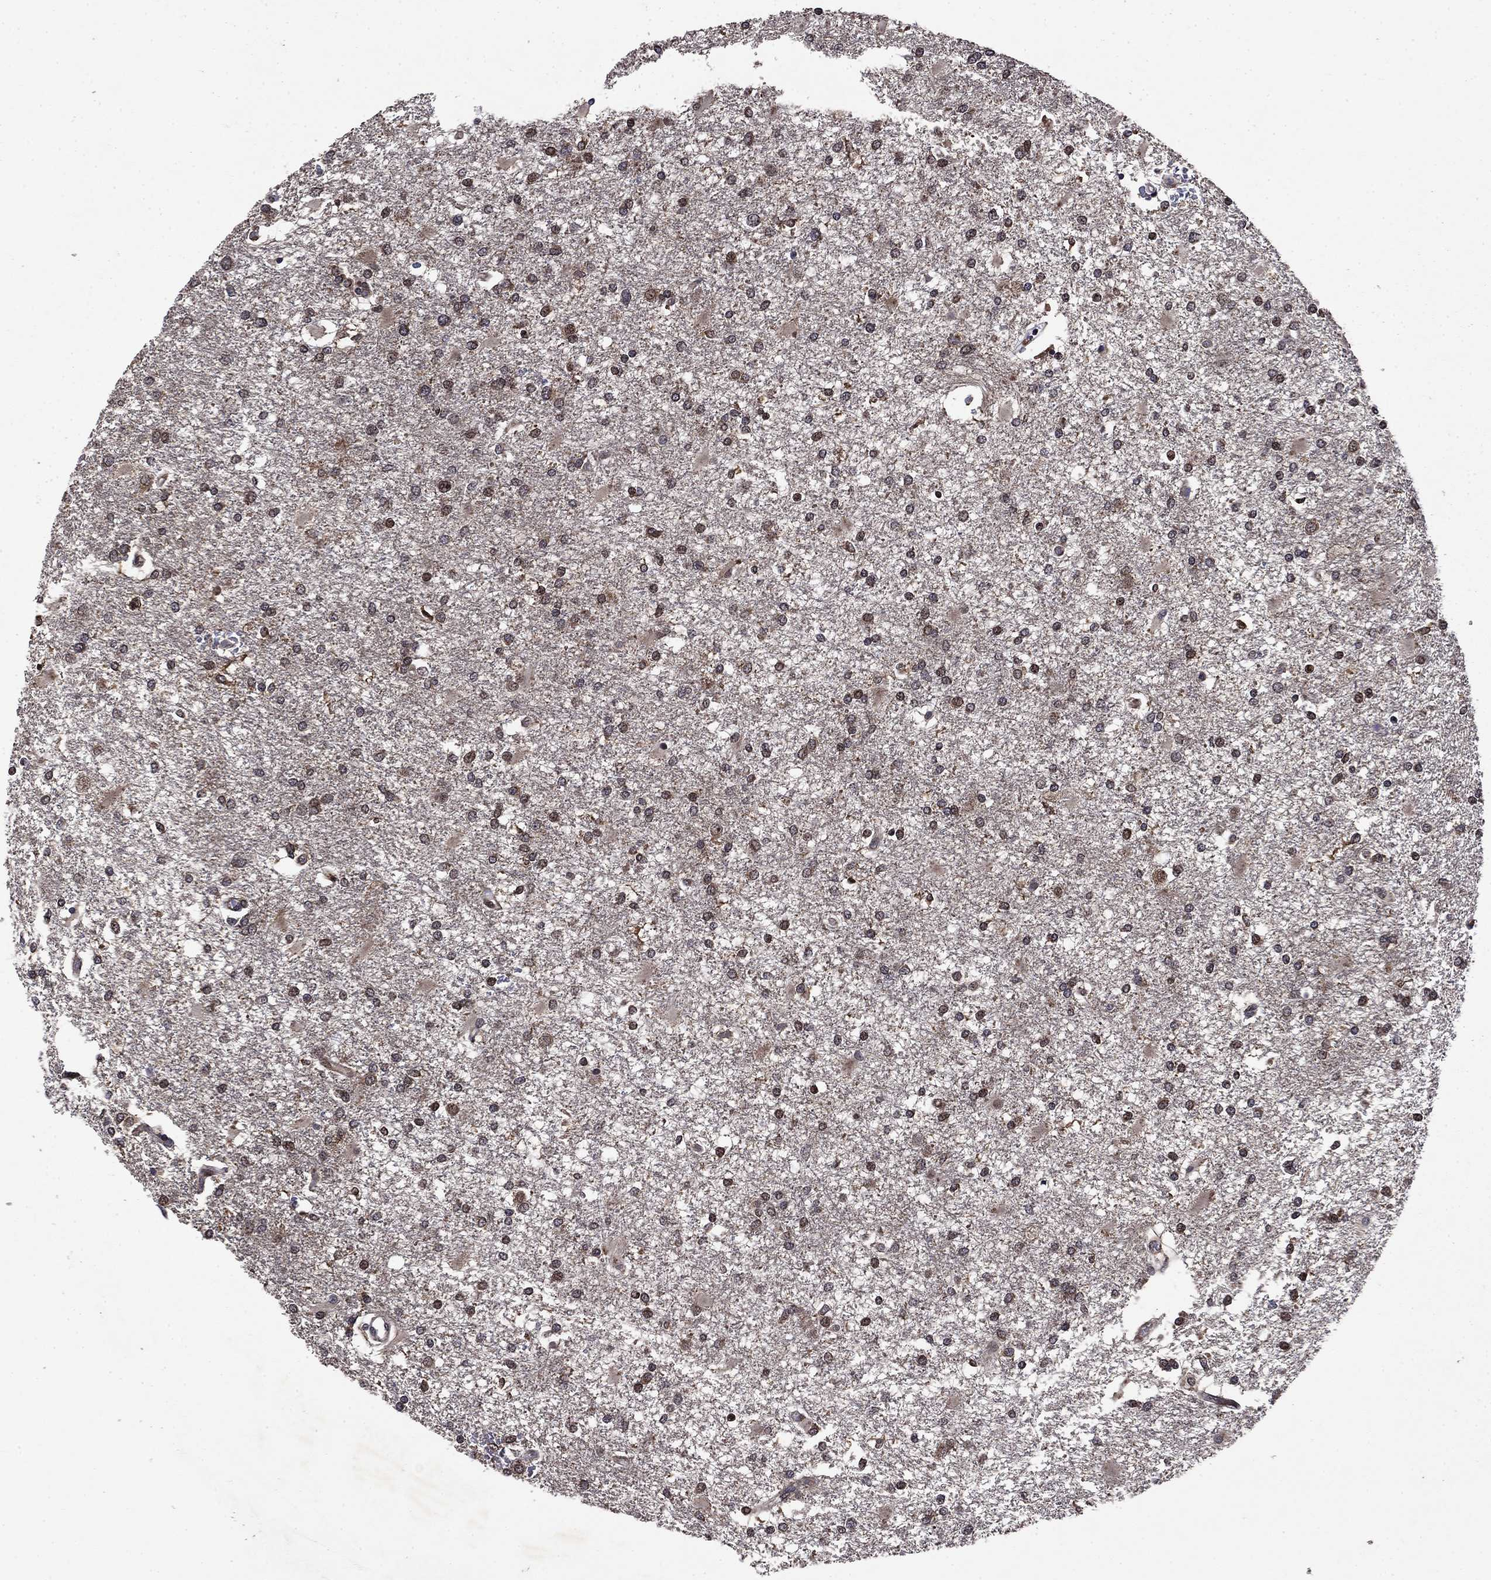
{"staining": {"intensity": "moderate", "quantity": "25%-75%", "location": "cytoplasmic/membranous,nuclear"}, "tissue": "glioma", "cell_type": "Tumor cells", "image_type": "cancer", "snomed": [{"axis": "morphology", "description": "Glioma, malignant, High grade"}, {"axis": "topography", "description": "Cerebral cortex"}], "caption": "Glioma tissue reveals moderate cytoplasmic/membranous and nuclear expression in about 25%-75% of tumor cells", "gene": "AGTPBP1", "patient": {"sex": "male", "age": 79}}